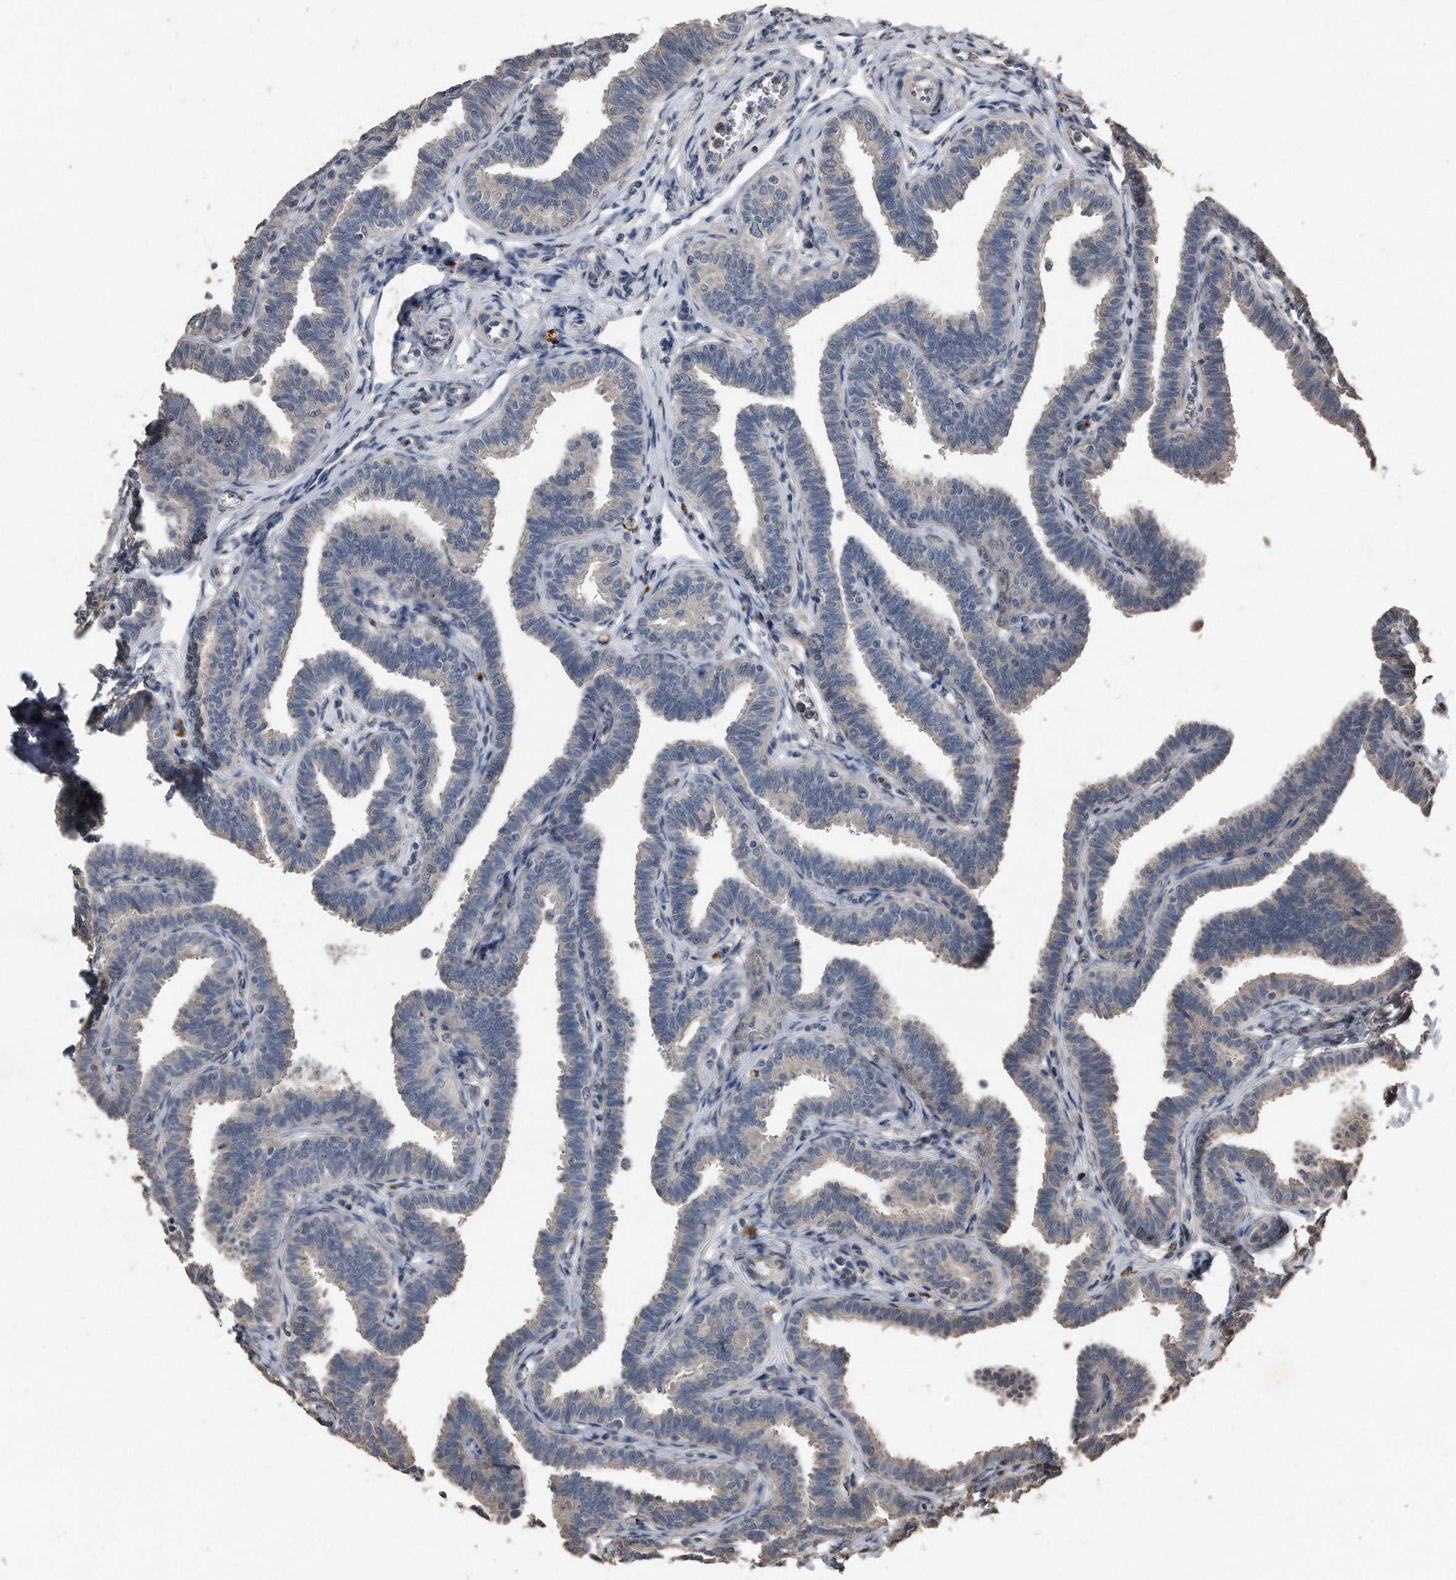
{"staining": {"intensity": "negative", "quantity": "none", "location": "none"}, "tissue": "fallopian tube", "cell_type": "Glandular cells", "image_type": "normal", "snomed": [{"axis": "morphology", "description": "Normal tissue, NOS"}, {"axis": "topography", "description": "Fallopian tube"}, {"axis": "topography", "description": "Ovary"}], "caption": "DAB (3,3'-diaminobenzidine) immunohistochemical staining of benign fallopian tube exhibits no significant expression in glandular cells. (DAB IHC visualized using brightfield microscopy, high magnification).", "gene": "ANKRD10", "patient": {"sex": "female", "age": 23}}